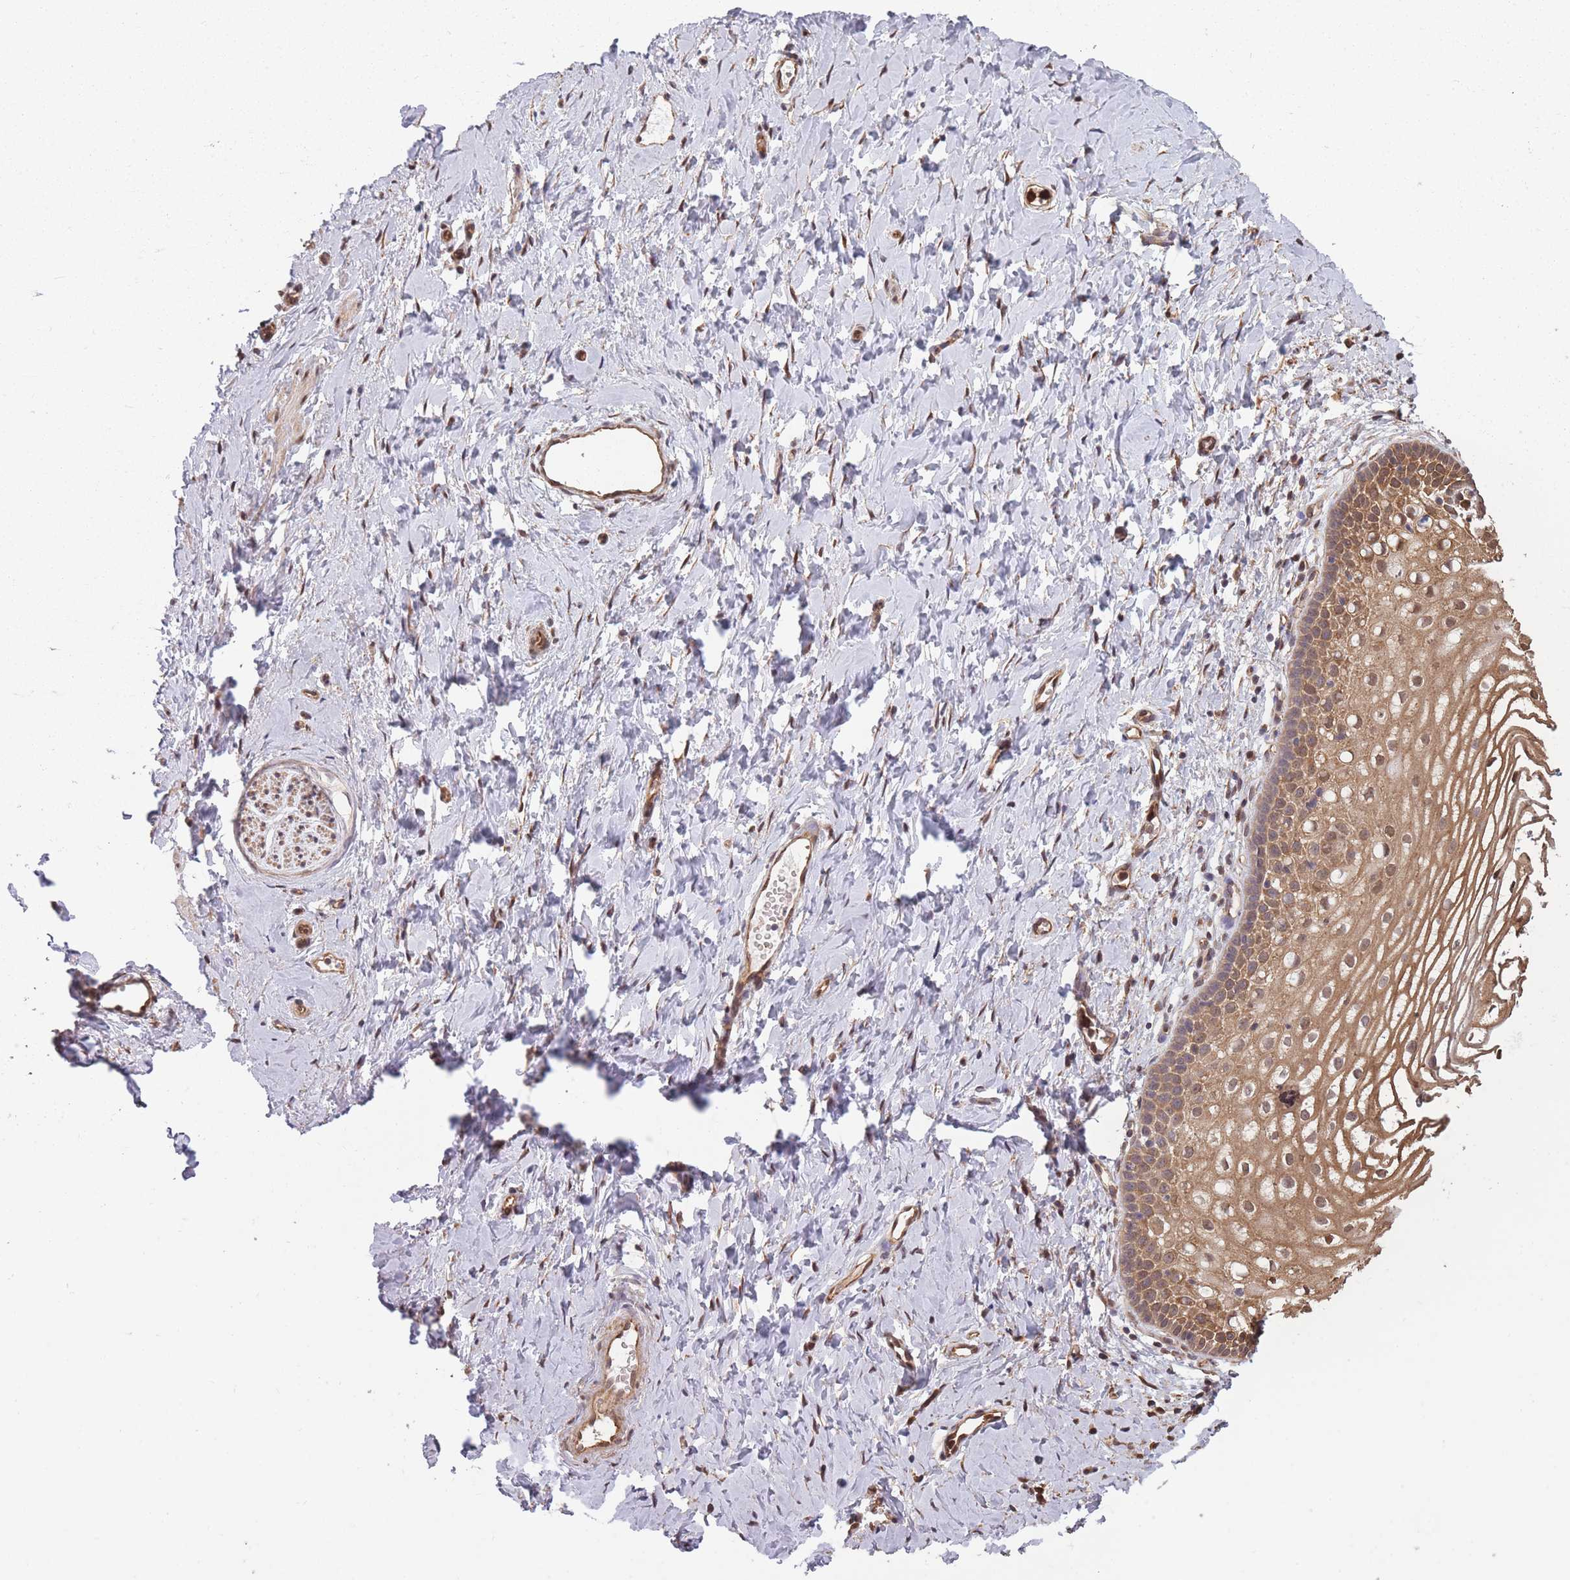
{"staining": {"intensity": "moderate", "quantity": ">75%", "location": "cytoplasmic/membranous"}, "tissue": "vagina", "cell_type": "Squamous epithelial cells", "image_type": "normal", "snomed": [{"axis": "morphology", "description": "Normal tissue, NOS"}, {"axis": "topography", "description": "Vagina"}], "caption": "Protein expression analysis of normal human vagina reveals moderate cytoplasmic/membranous expression in about >75% of squamous epithelial cells. Nuclei are stained in blue.", "gene": "ARL13B", "patient": {"sex": "female", "age": 56}}